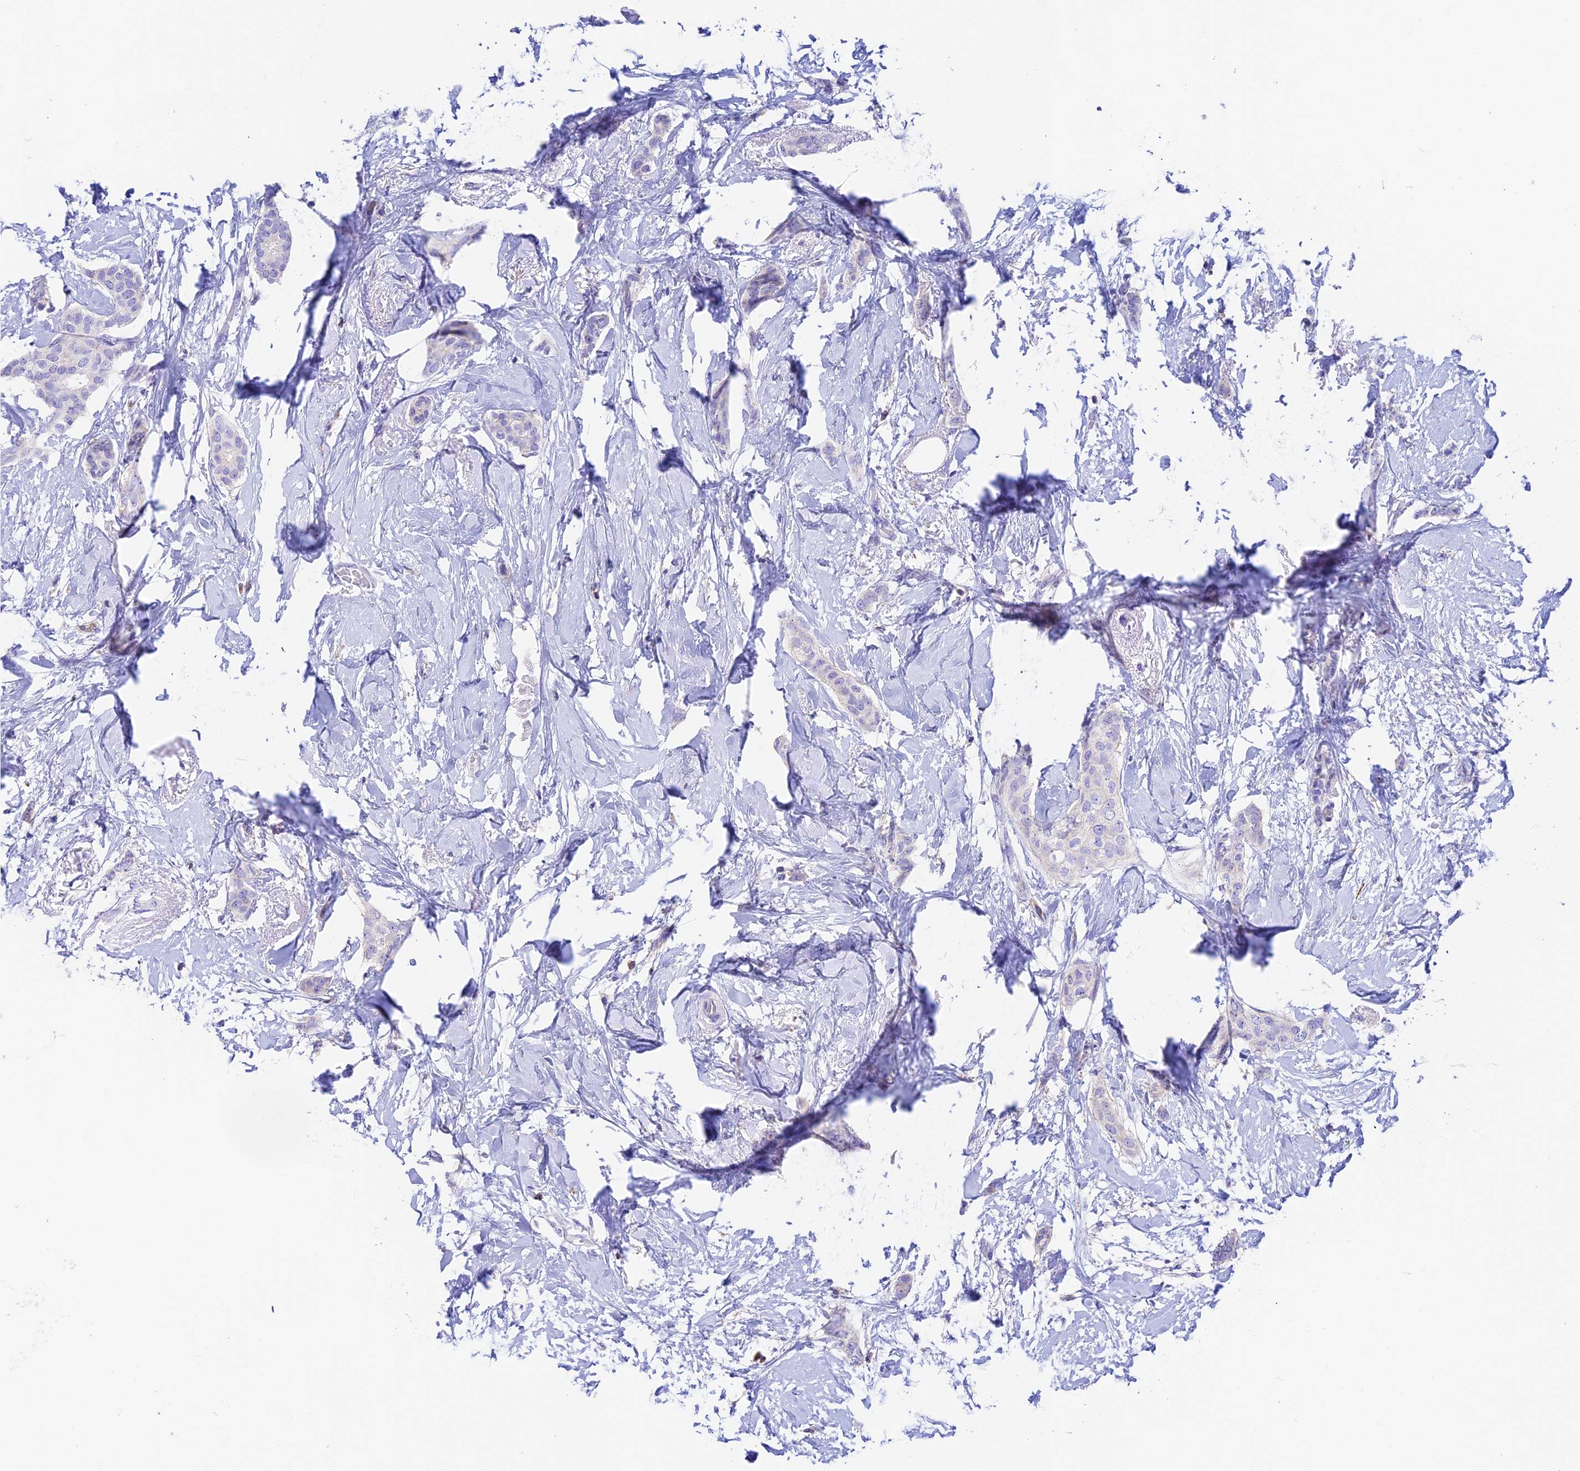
{"staining": {"intensity": "negative", "quantity": "none", "location": "none"}, "tissue": "breast cancer", "cell_type": "Tumor cells", "image_type": "cancer", "snomed": [{"axis": "morphology", "description": "Duct carcinoma"}, {"axis": "topography", "description": "Breast"}], "caption": "This is a image of immunohistochemistry staining of breast intraductal carcinoma, which shows no expression in tumor cells.", "gene": "PRIM1", "patient": {"sex": "female", "age": 72}}